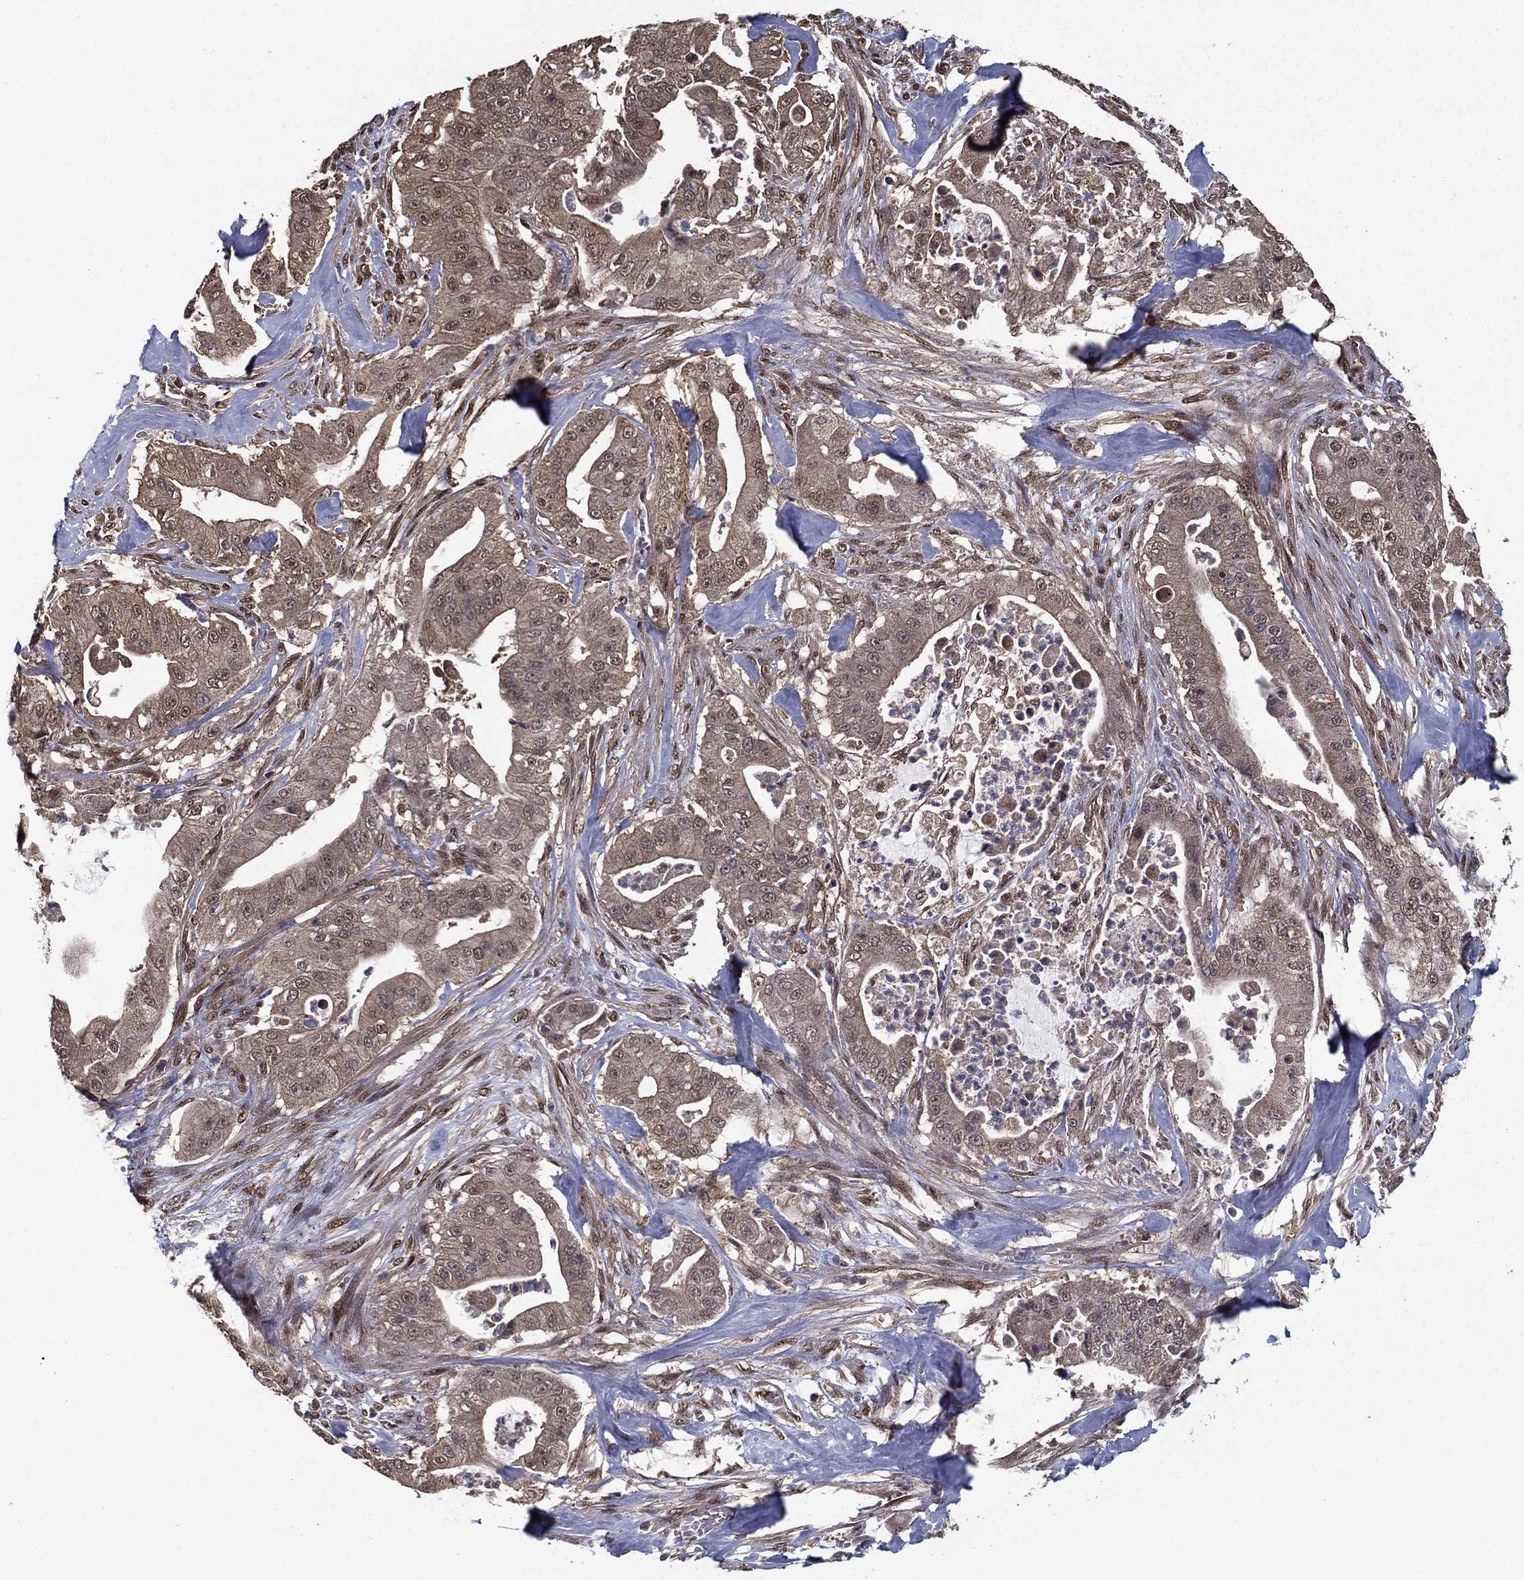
{"staining": {"intensity": "weak", "quantity": "25%-75%", "location": "cytoplasmic/membranous,nuclear"}, "tissue": "pancreatic cancer", "cell_type": "Tumor cells", "image_type": "cancer", "snomed": [{"axis": "morphology", "description": "Normal tissue, NOS"}, {"axis": "morphology", "description": "Inflammation, NOS"}, {"axis": "morphology", "description": "Adenocarcinoma, NOS"}, {"axis": "topography", "description": "Pancreas"}], "caption": "There is low levels of weak cytoplasmic/membranous and nuclear positivity in tumor cells of pancreatic cancer (adenocarcinoma), as demonstrated by immunohistochemical staining (brown color).", "gene": "CARM1", "patient": {"sex": "male", "age": 57}}